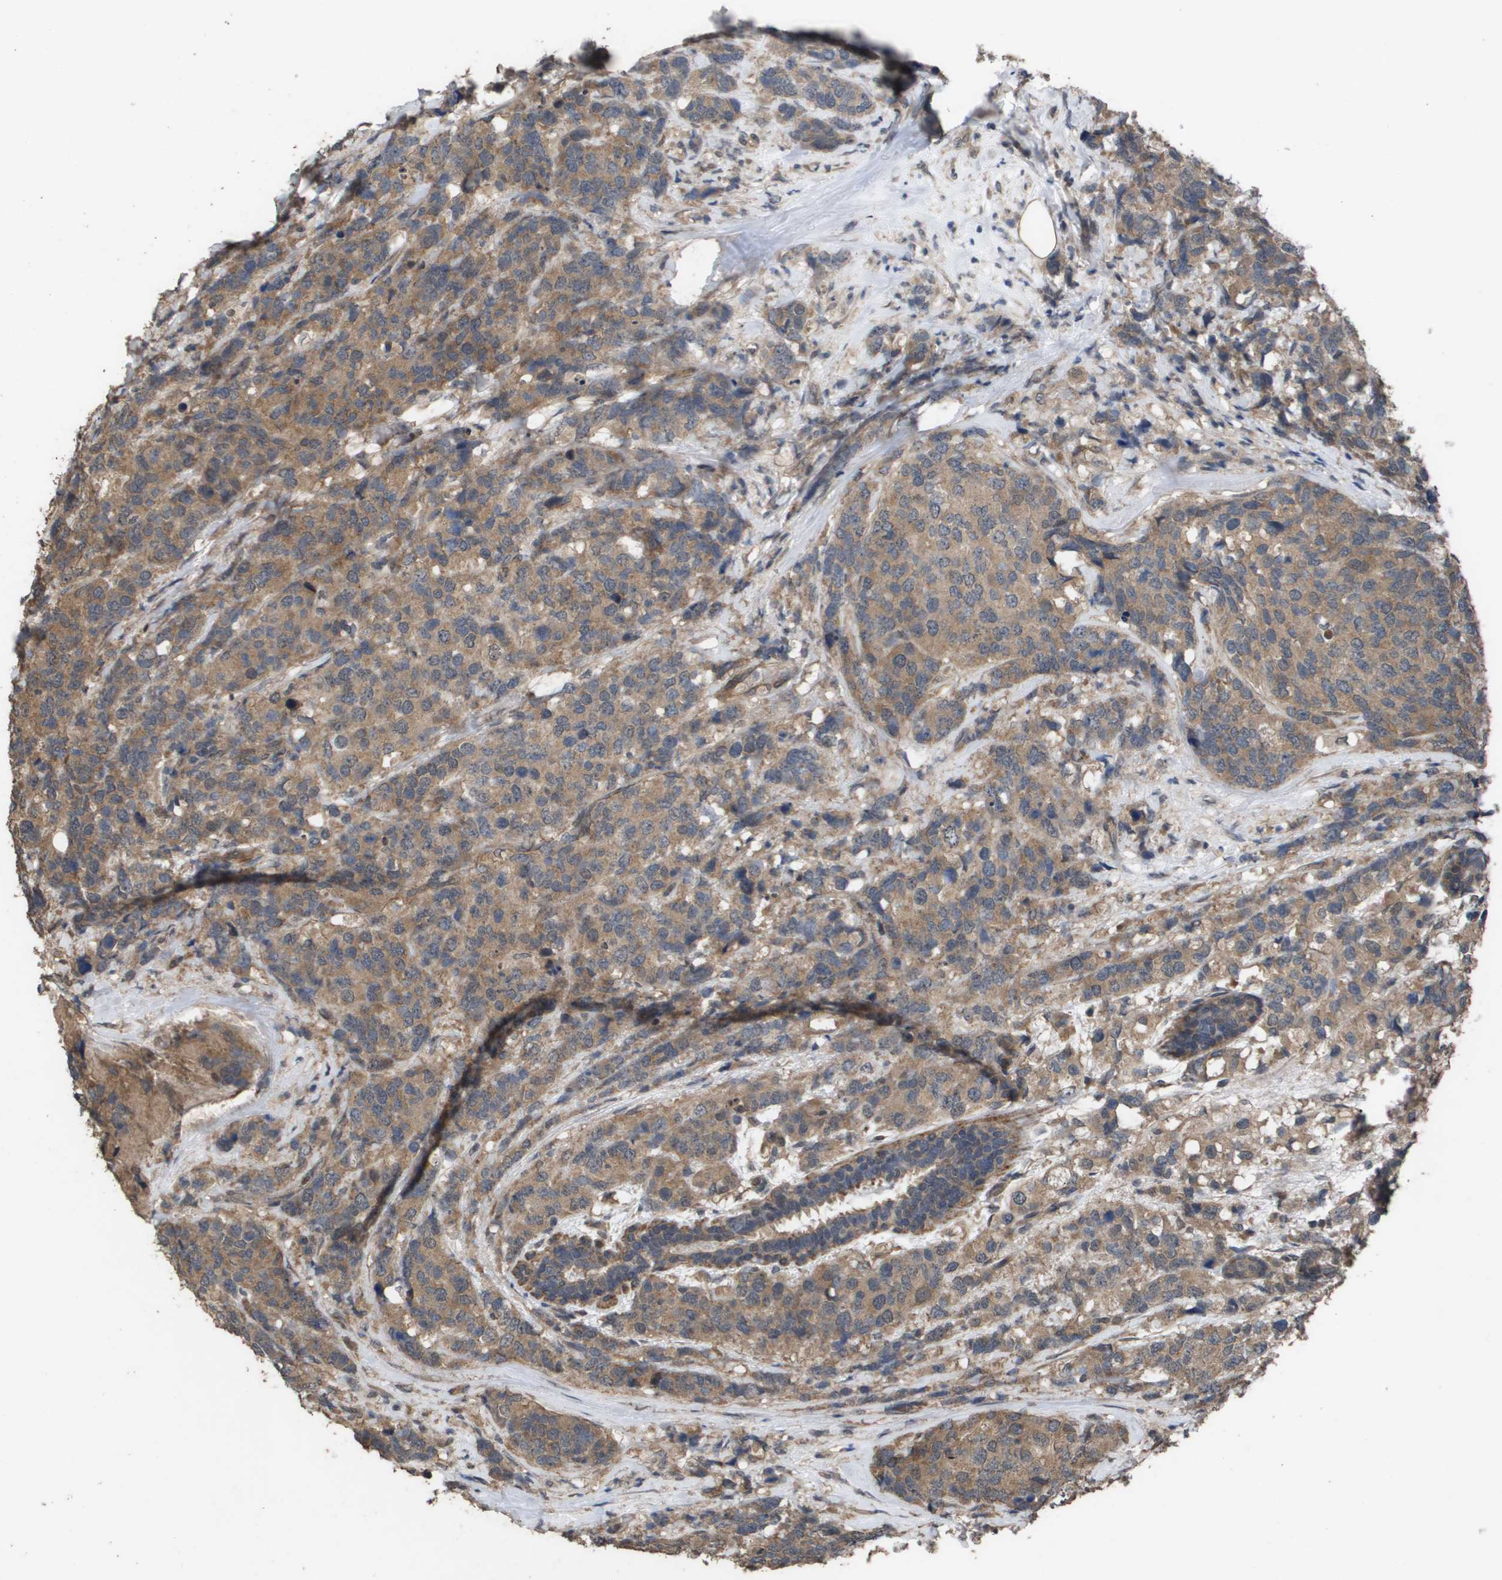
{"staining": {"intensity": "moderate", "quantity": ">75%", "location": "cytoplasmic/membranous"}, "tissue": "breast cancer", "cell_type": "Tumor cells", "image_type": "cancer", "snomed": [{"axis": "morphology", "description": "Lobular carcinoma"}, {"axis": "topography", "description": "Breast"}], "caption": "The histopathology image exhibits staining of breast cancer, revealing moderate cytoplasmic/membranous protein positivity (brown color) within tumor cells.", "gene": "CUL5", "patient": {"sex": "female", "age": 59}}